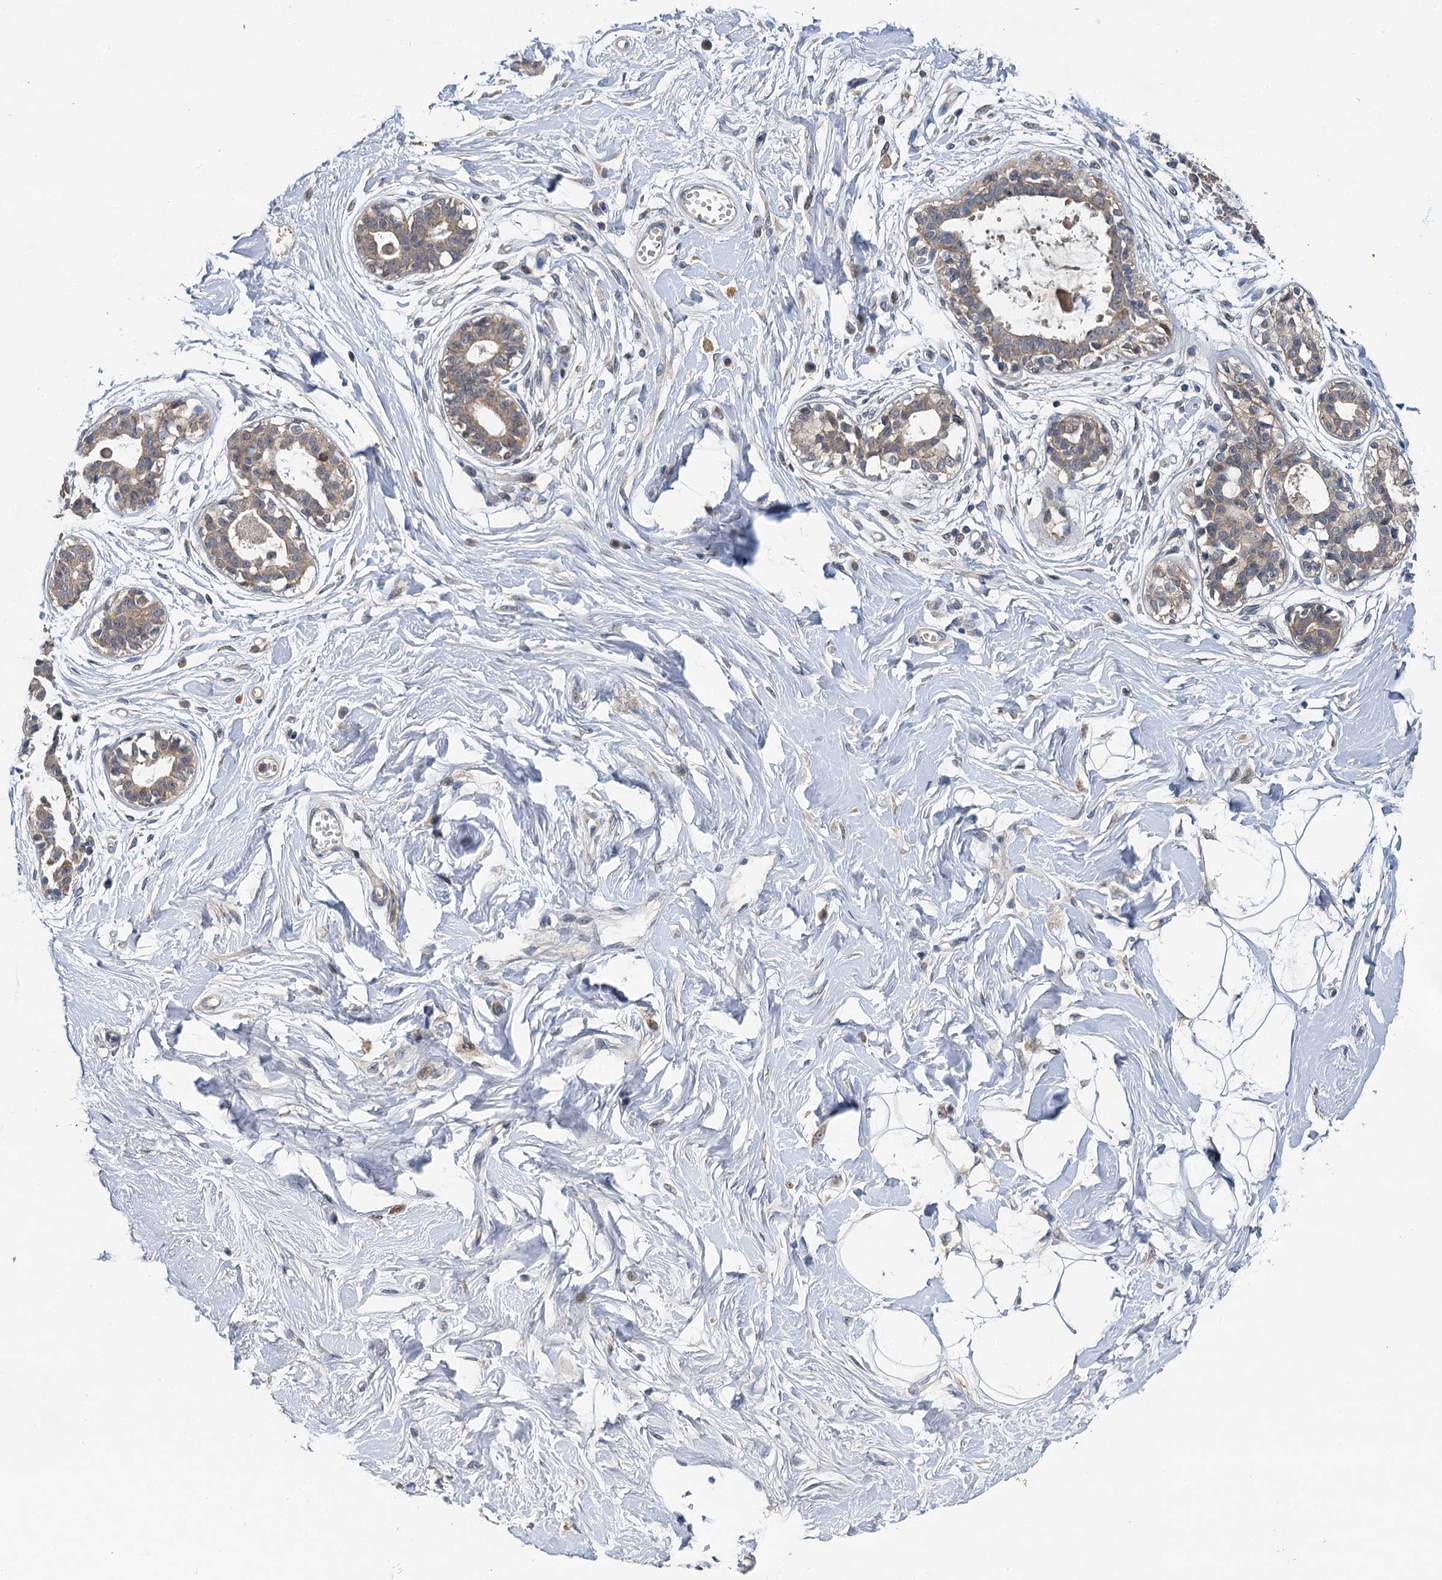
{"staining": {"intensity": "negative", "quantity": "none", "location": "none"}, "tissue": "breast", "cell_type": "Adipocytes", "image_type": "normal", "snomed": [{"axis": "morphology", "description": "Normal tissue, NOS"}, {"axis": "topography", "description": "Breast"}], "caption": "Adipocytes show no significant expression in normal breast. (DAB (3,3'-diaminobenzidine) IHC with hematoxylin counter stain).", "gene": "TMEM39A", "patient": {"sex": "female", "age": 45}}